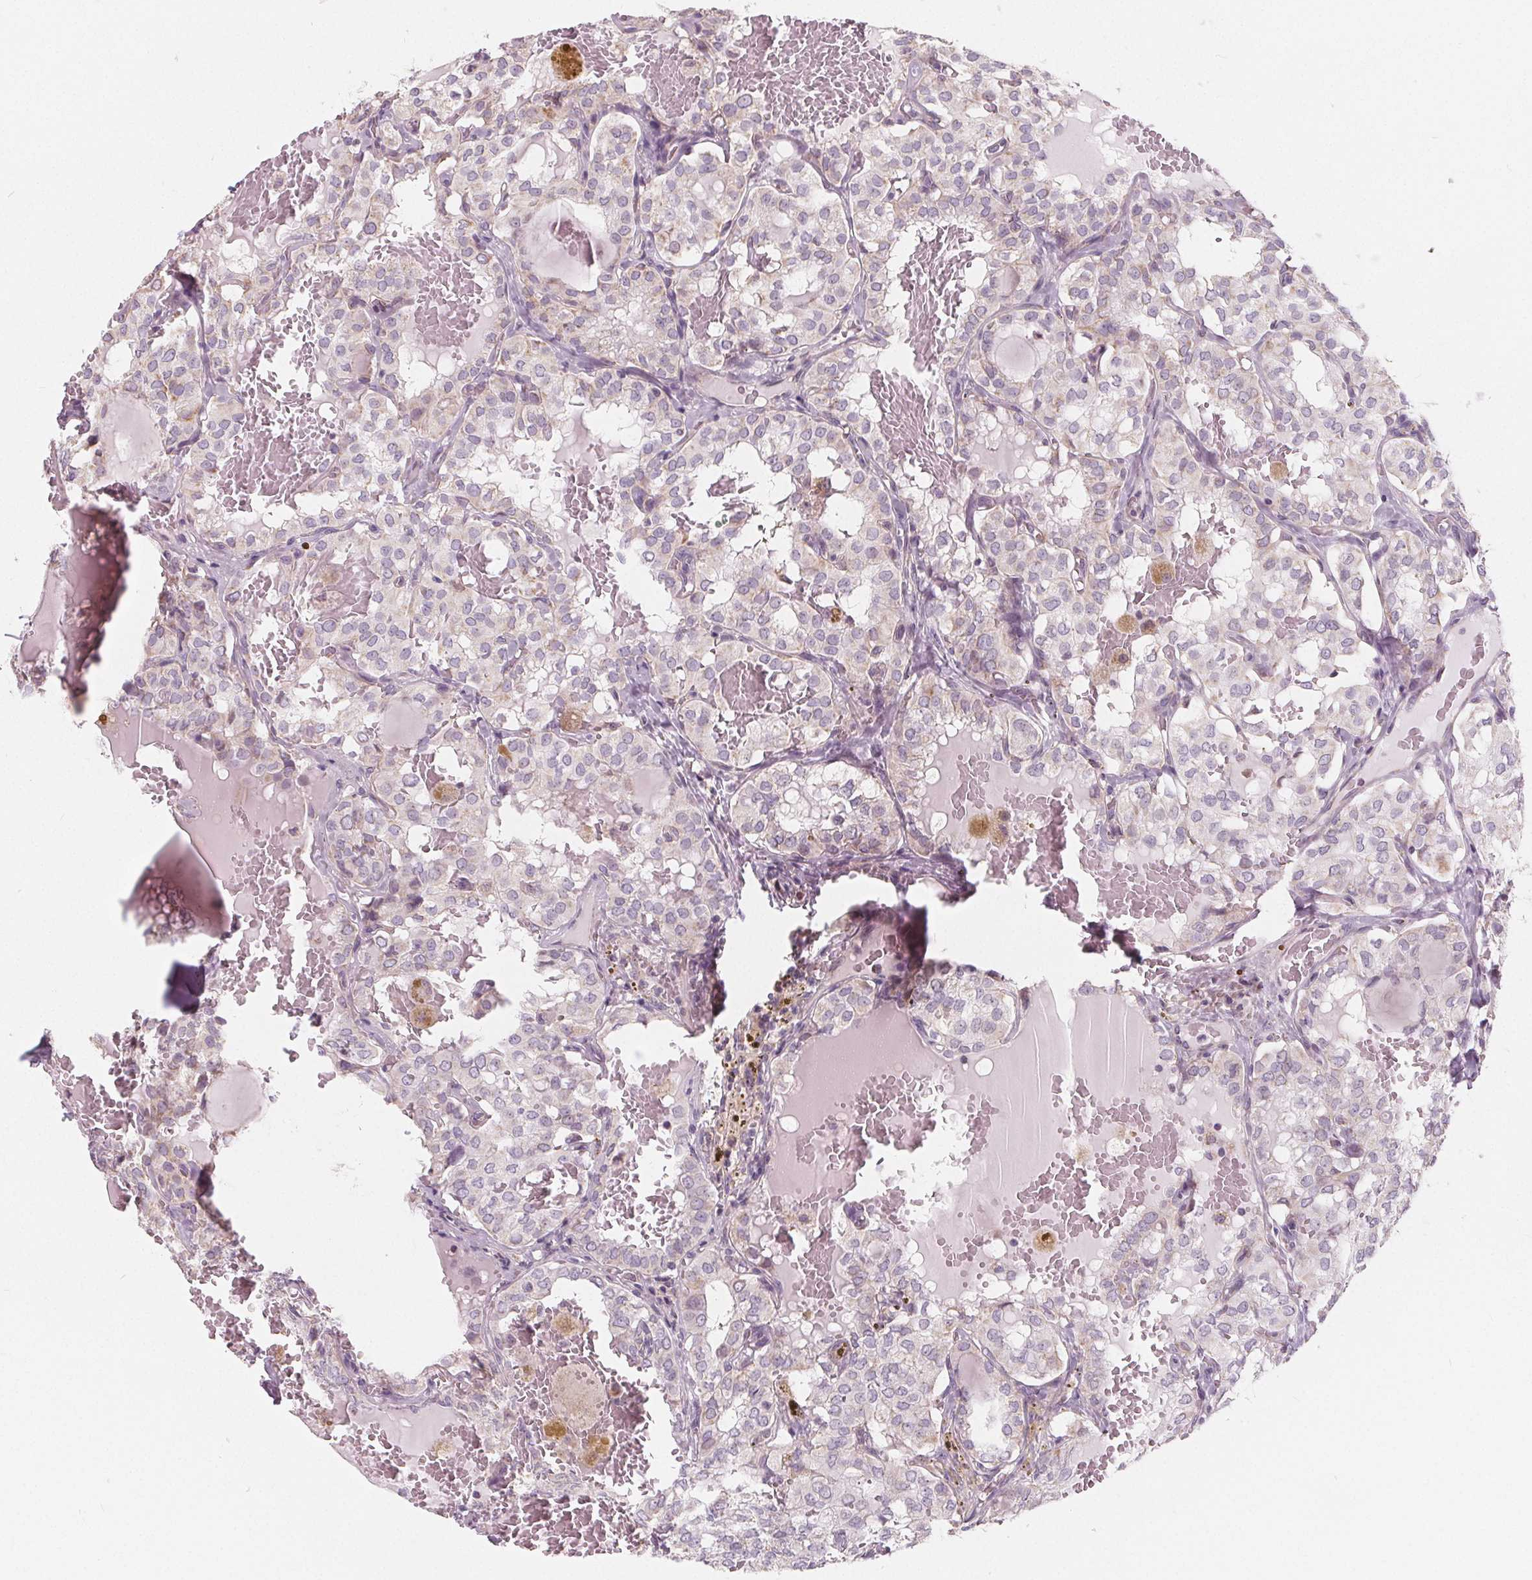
{"staining": {"intensity": "negative", "quantity": "none", "location": "none"}, "tissue": "thyroid cancer", "cell_type": "Tumor cells", "image_type": "cancer", "snomed": [{"axis": "morphology", "description": "Papillary adenocarcinoma, NOS"}, {"axis": "topography", "description": "Thyroid gland"}], "caption": "A histopathology image of human thyroid cancer (papillary adenocarcinoma) is negative for staining in tumor cells. (DAB immunohistochemistry (IHC), high magnification).", "gene": "NUP210L", "patient": {"sex": "male", "age": 20}}